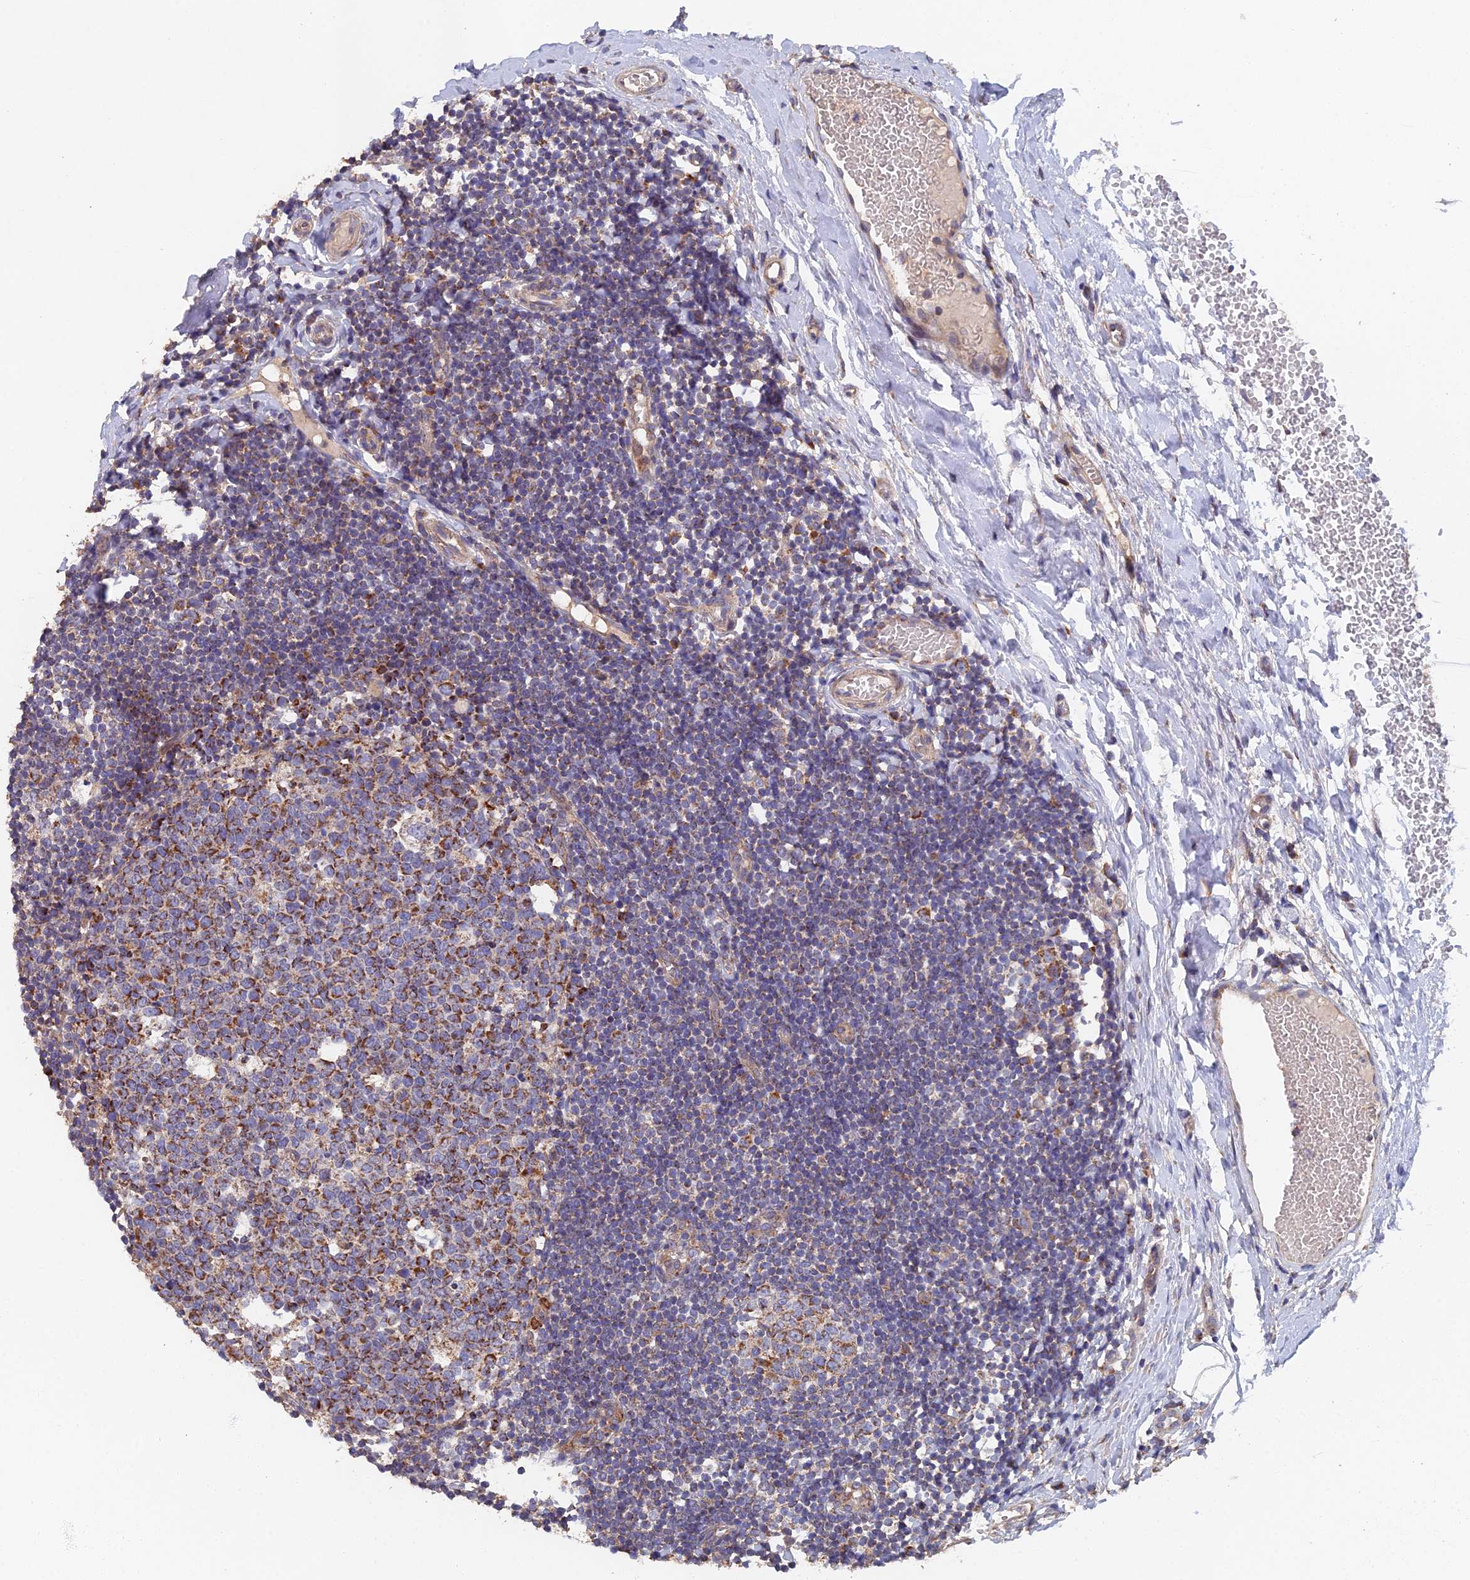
{"staining": {"intensity": "moderate", "quantity": ">75%", "location": "cytoplasmic/membranous"}, "tissue": "tonsil", "cell_type": "Germinal center cells", "image_type": "normal", "snomed": [{"axis": "morphology", "description": "Normal tissue, NOS"}, {"axis": "topography", "description": "Tonsil"}], "caption": "This photomicrograph exhibits normal tonsil stained with immunohistochemistry (IHC) to label a protein in brown. The cytoplasmic/membranous of germinal center cells show moderate positivity for the protein. Nuclei are counter-stained blue.", "gene": "ECSIT", "patient": {"sex": "female", "age": 19}}